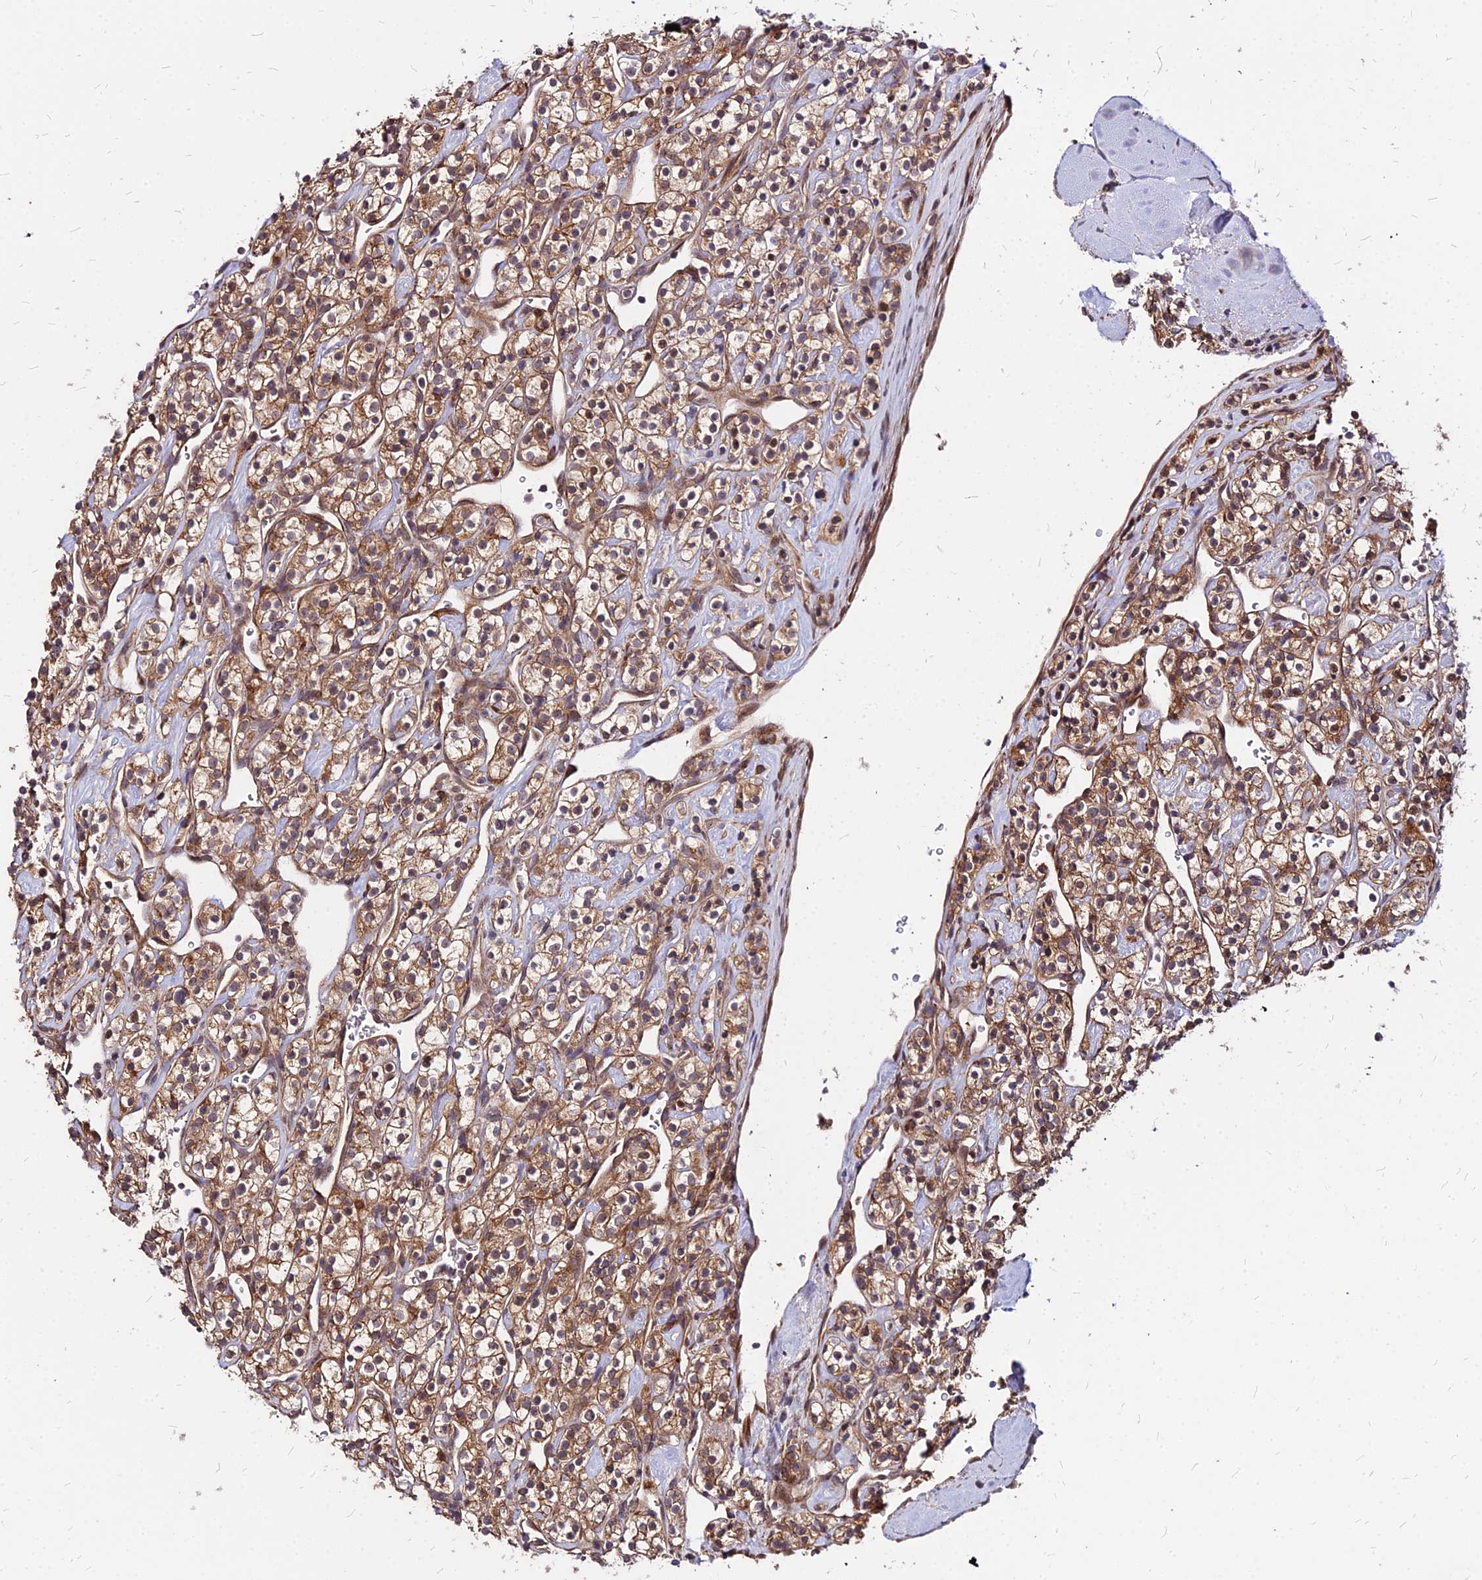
{"staining": {"intensity": "moderate", "quantity": ">75%", "location": "cytoplasmic/membranous"}, "tissue": "renal cancer", "cell_type": "Tumor cells", "image_type": "cancer", "snomed": [{"axis": "morphology", "description": "Adenocarcinoma, NOS"}, {"axis": "topography", "description": "Kidney"}], "caption": "Immunohistochemical staining of renal cancer (adenocarcinoma) shows medium levels of moderate cytoplasmic/membranous positivity in about >75% of tumor cells.", "gene": "APBA3", "patient": {"sex": "male", "age": 77}}